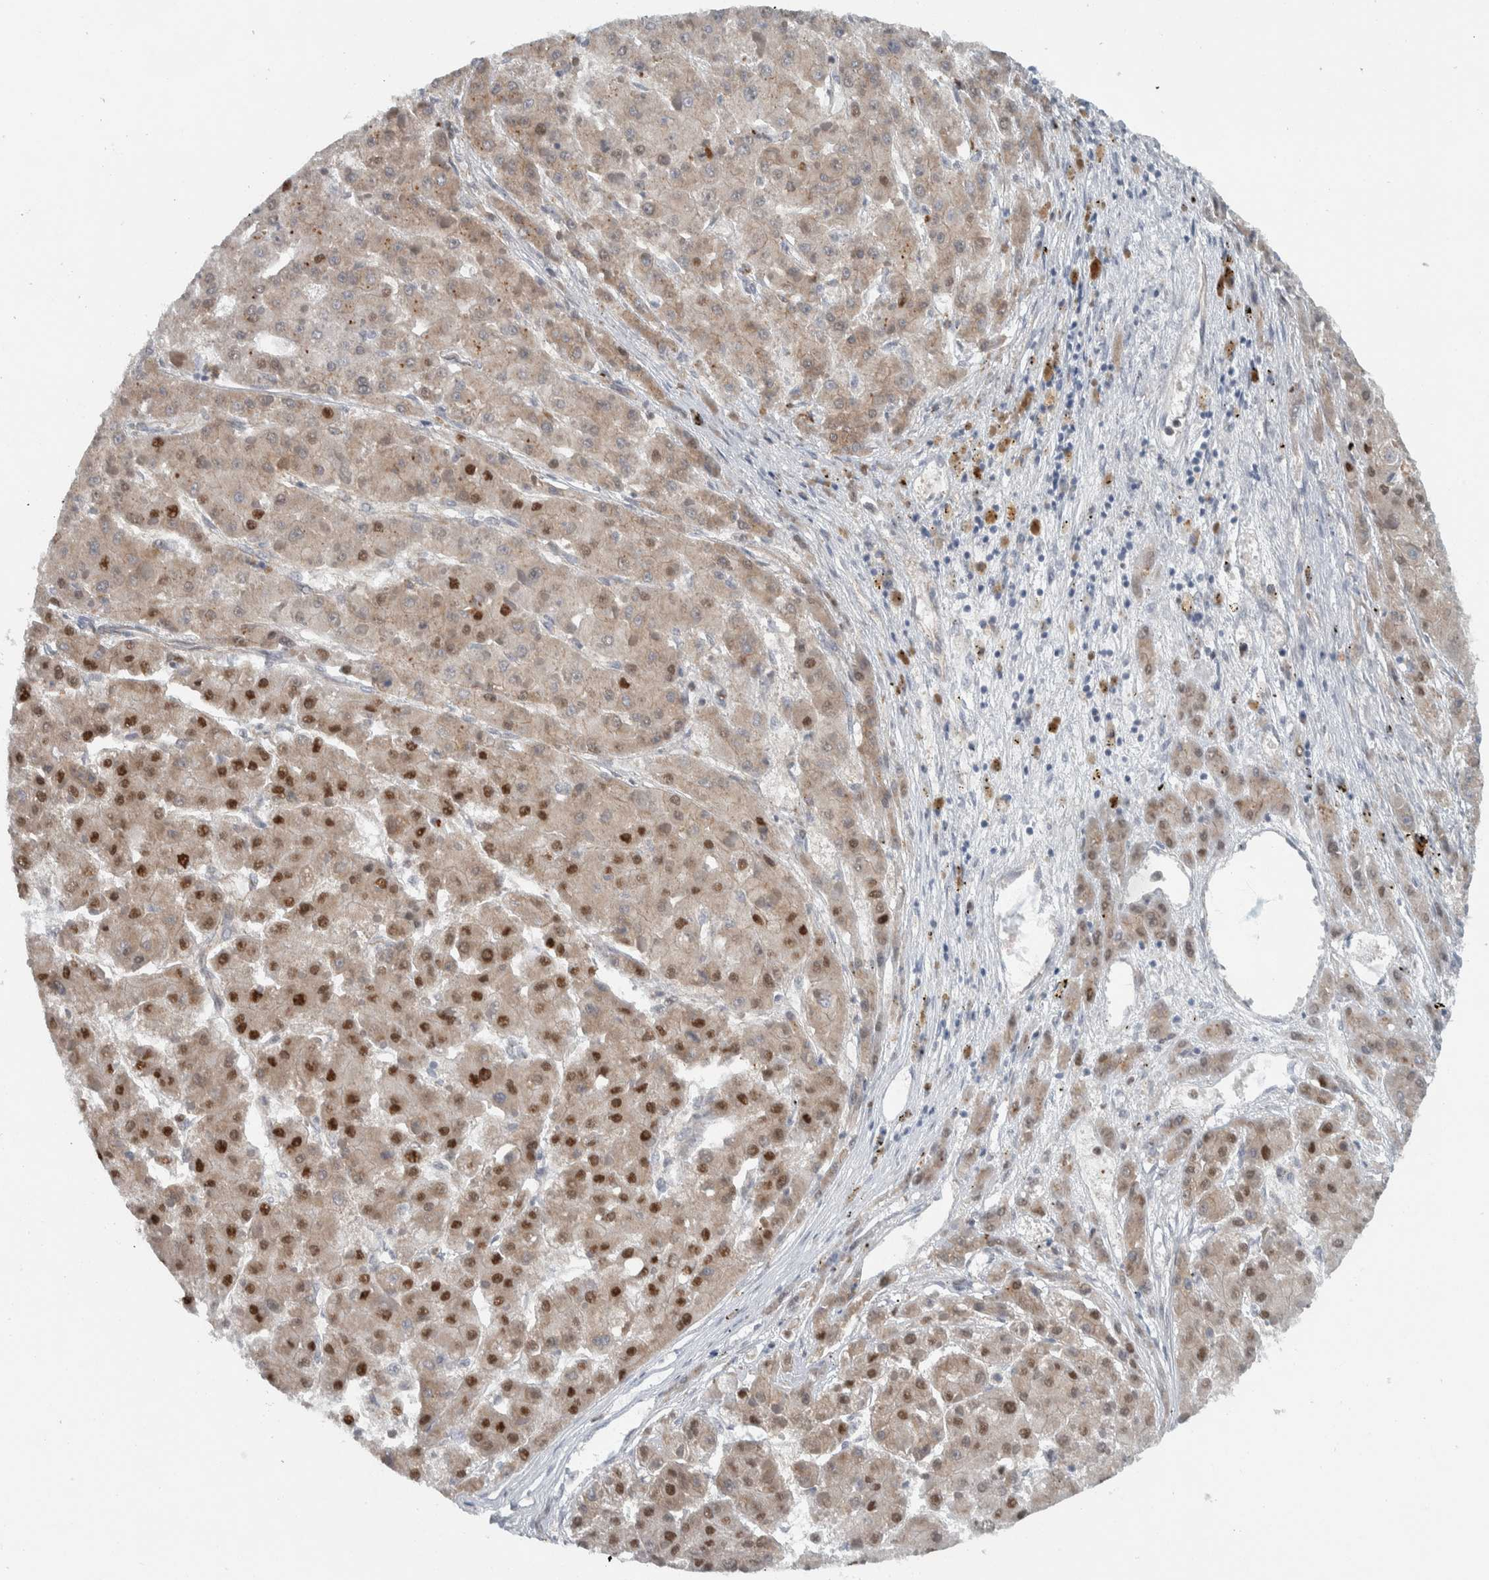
{"staining": {"intensity": "moderate", "quantity": ">75%", "location": "cytoplasmic/membranous,nuclear"}, "tissue": "liver cancer", "cell_type": "Tumor cells", "image_type": "cancer", "snomed": [{"axis": "morphology", "description": "Carcinoma, Hepatocellular, NOS"}, {"axis": "topography", "description": "Liver"}], "caption": "This histopathology image shows immunohistochemistry (IHC) staining of human liver cancer (hepatocellular carcinoma), with medium moderate cytoplasmic/membranous and nuclear staining in approximately >75% of tumor cells.", "gene": "ADPRM", "patient": {"sex": "female", "age": 73}}